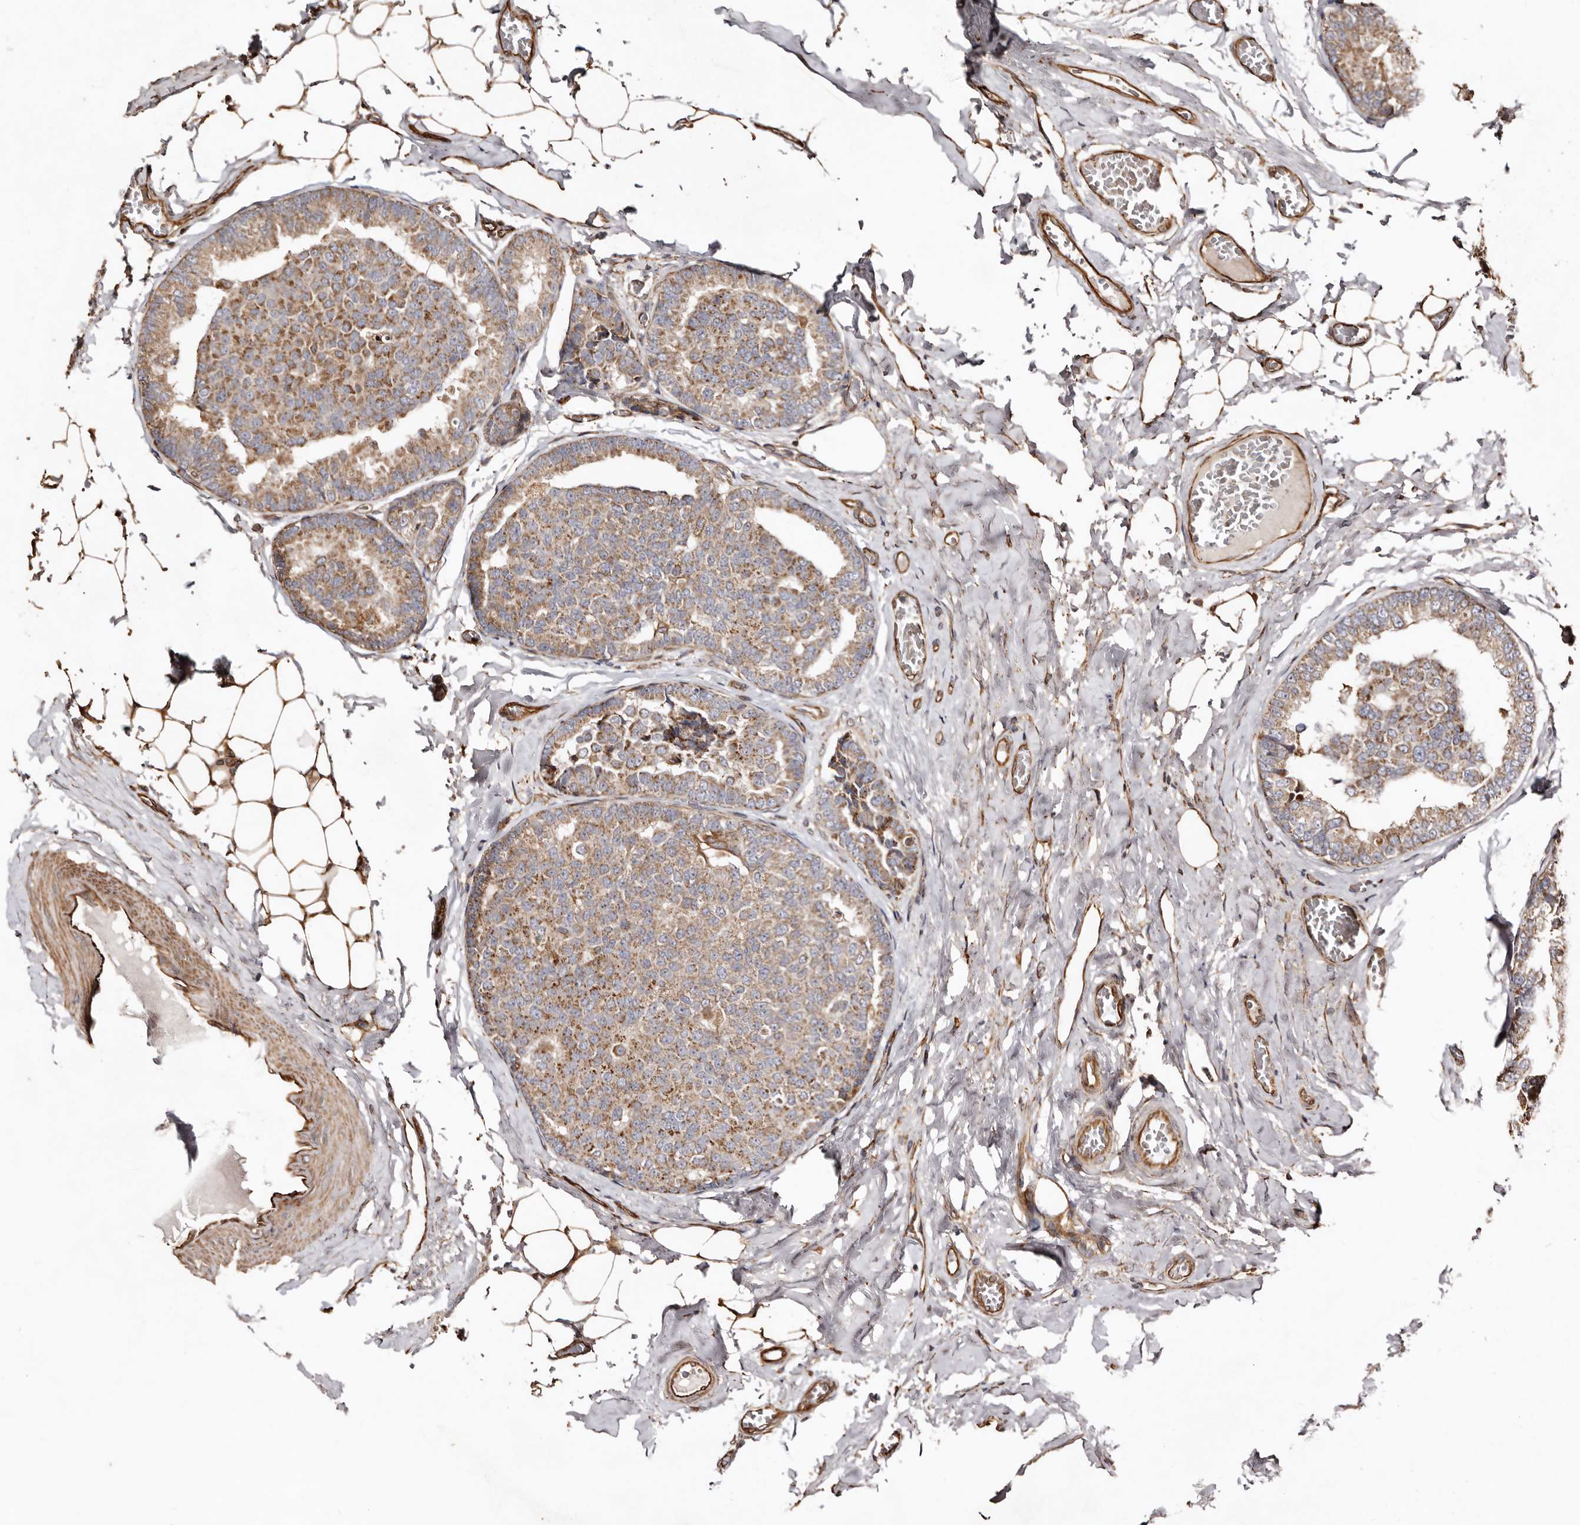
{"staining": {"intensity": "moderate", "quantity": ">75%", "location": "cytoplasmic/membranous"}, "tissue": "breast cancer", "cell_type": "Tumor cells", "image_type": "cancer", "snomed": [{"axis": "morphology", "description": "Normal tissue, NOS"}, {"axis": "morphology", "description": "Duct carcinoma"}, {"axis": "topography", "description": "Breast"}], "caption": "An image of breast cancer (invasive ductal carcinoma) stained for a protein reveals moderate cytoplasmic/membranous brown staining in tumor cells.", "gene": "MACC1", "patient": {"sex": "female", "age": 43}}